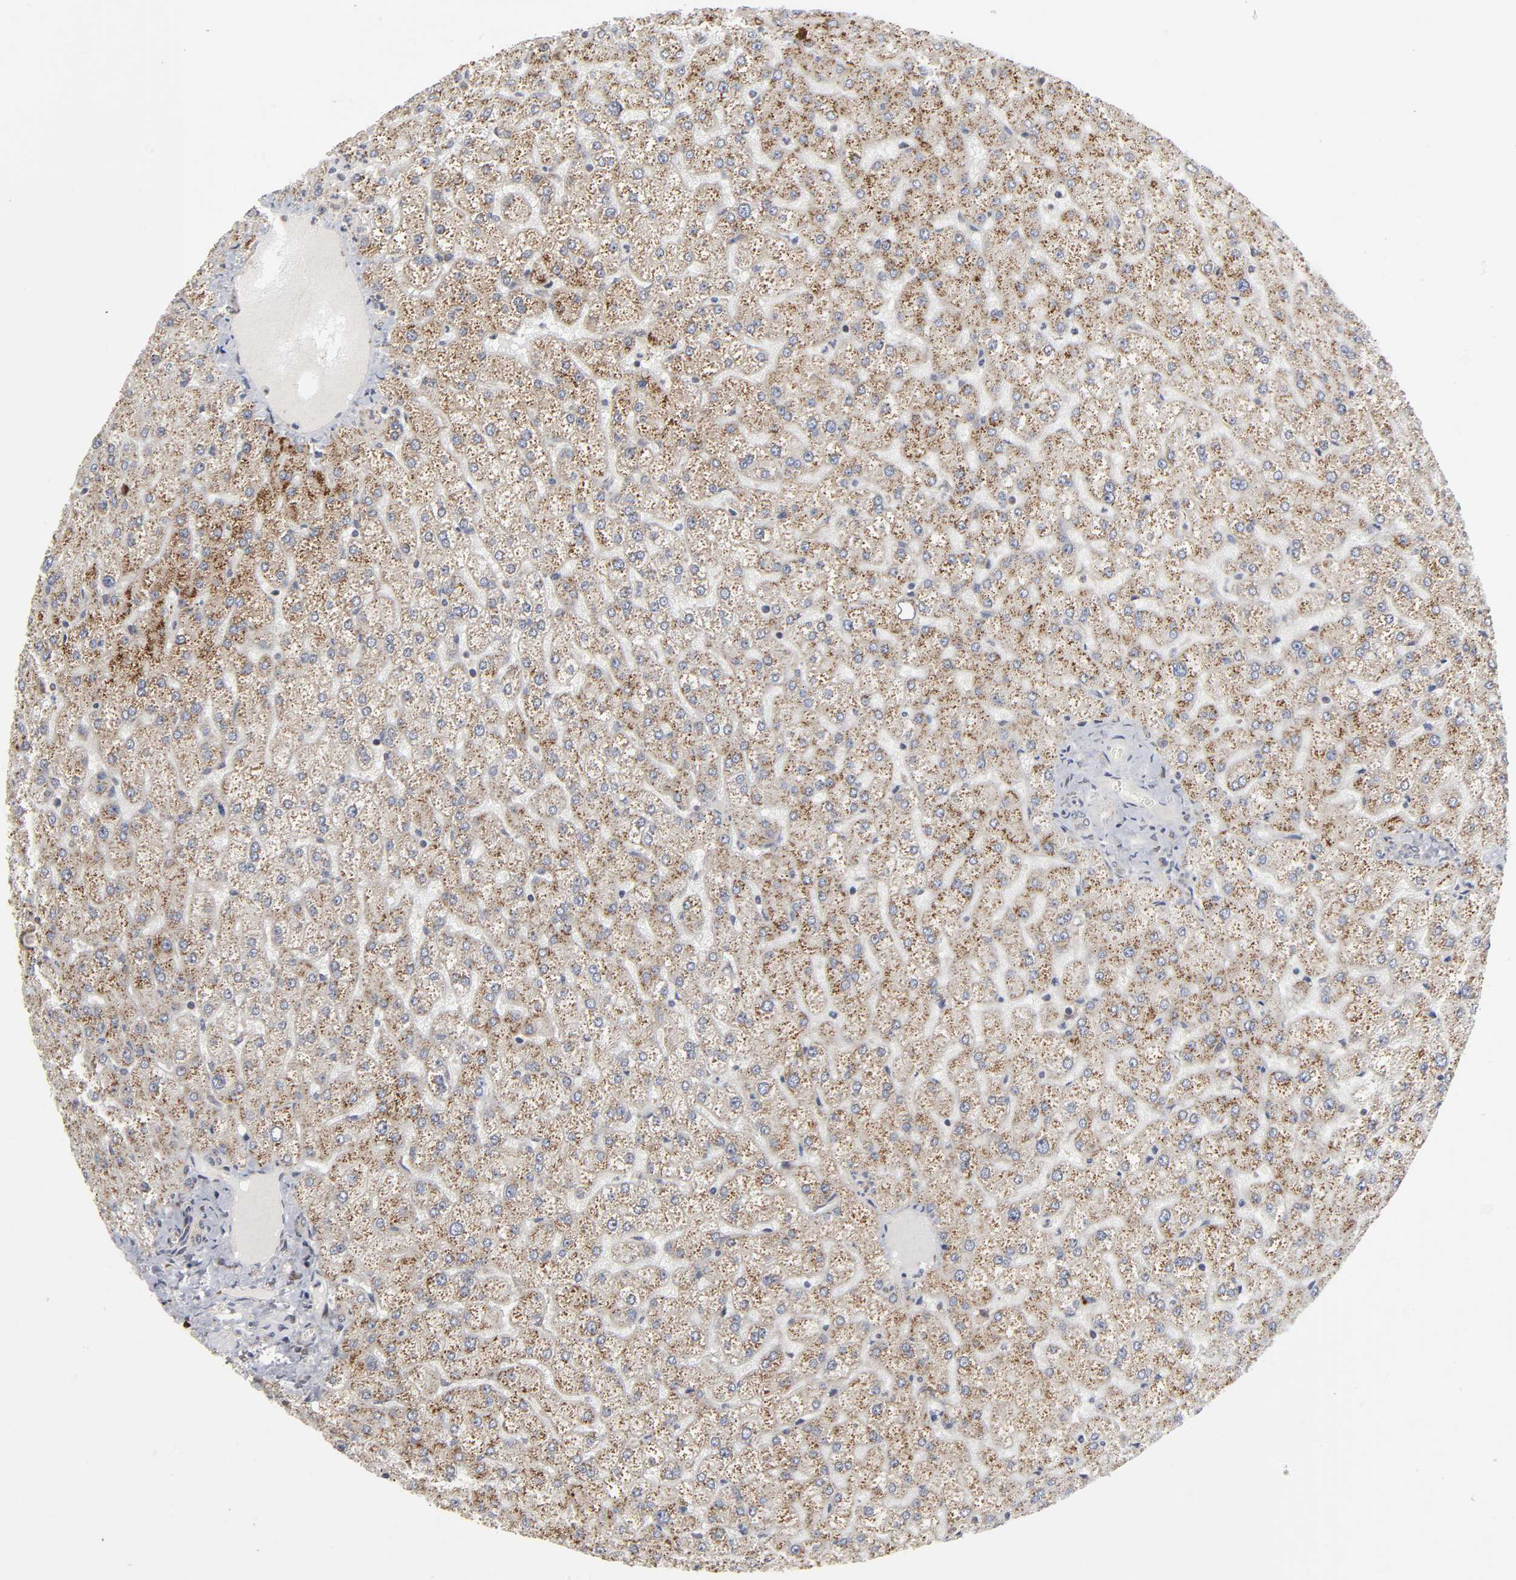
{"staining": {"intensity": "weak", "quantity": ">75%", "location": "cytoplasmic/membranous"}, "tissue": "liver", "cell_type": "Cholangiocytes", "image_type": "normal", "snomed": [{"axis": "morphology", "description": "Normal tissue, NOS"}, {"axis": "topography", "description": "Liver"}], "caption": "Liver was stained to show a protein in brown. There is low levels of weak cytoplasmic/membranous staining in approximately >75% of cholangiocytes. Immunohistochemistry stains the protein in brown and the nuclei are stained blue.", "gene": "SLC30A9", "patient": {"sex": "female", "age": 32}}